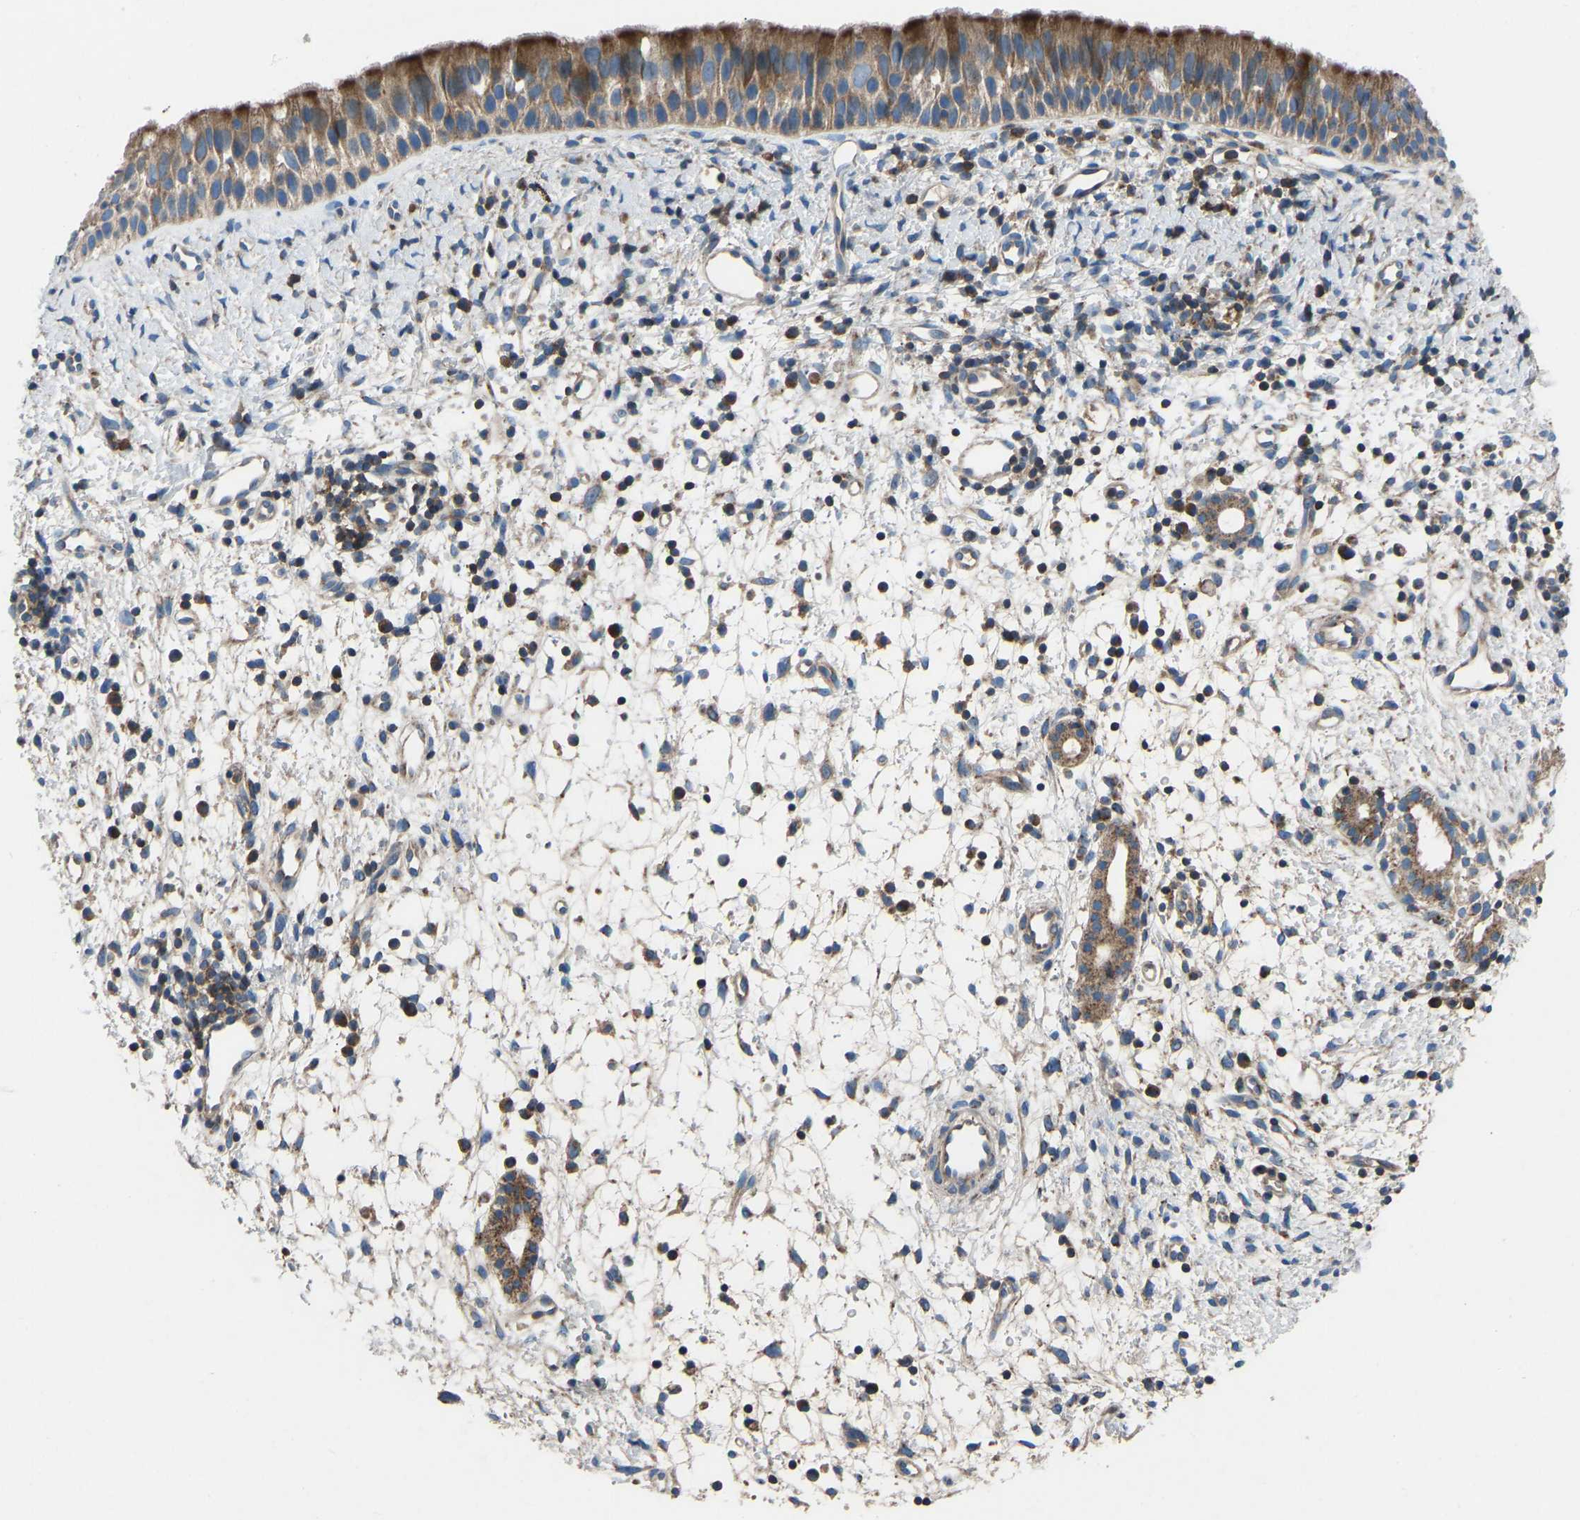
{"staining": {"intensity": "strong", "quantity": ">75%", "location": "cytoplasmic/membranous"}, "tissue": "nasopharynx", "cell_type": "Respiratory epithelial cells", "image_type": "normal", "snomed": [{"axis": "morphology", "description": "Normal tissue, NOS"}, {"axis": "topography", "description": "Nasopharynx"}], "caption": "Immunohistochemical staining of benign nasopharynx reveals strong cytoplasmic/membranous protein positivity in approximately >75% of respiratory epithelial cells.", "gene": "GRK6", "patient": {"sex": "male", "age": 22}}